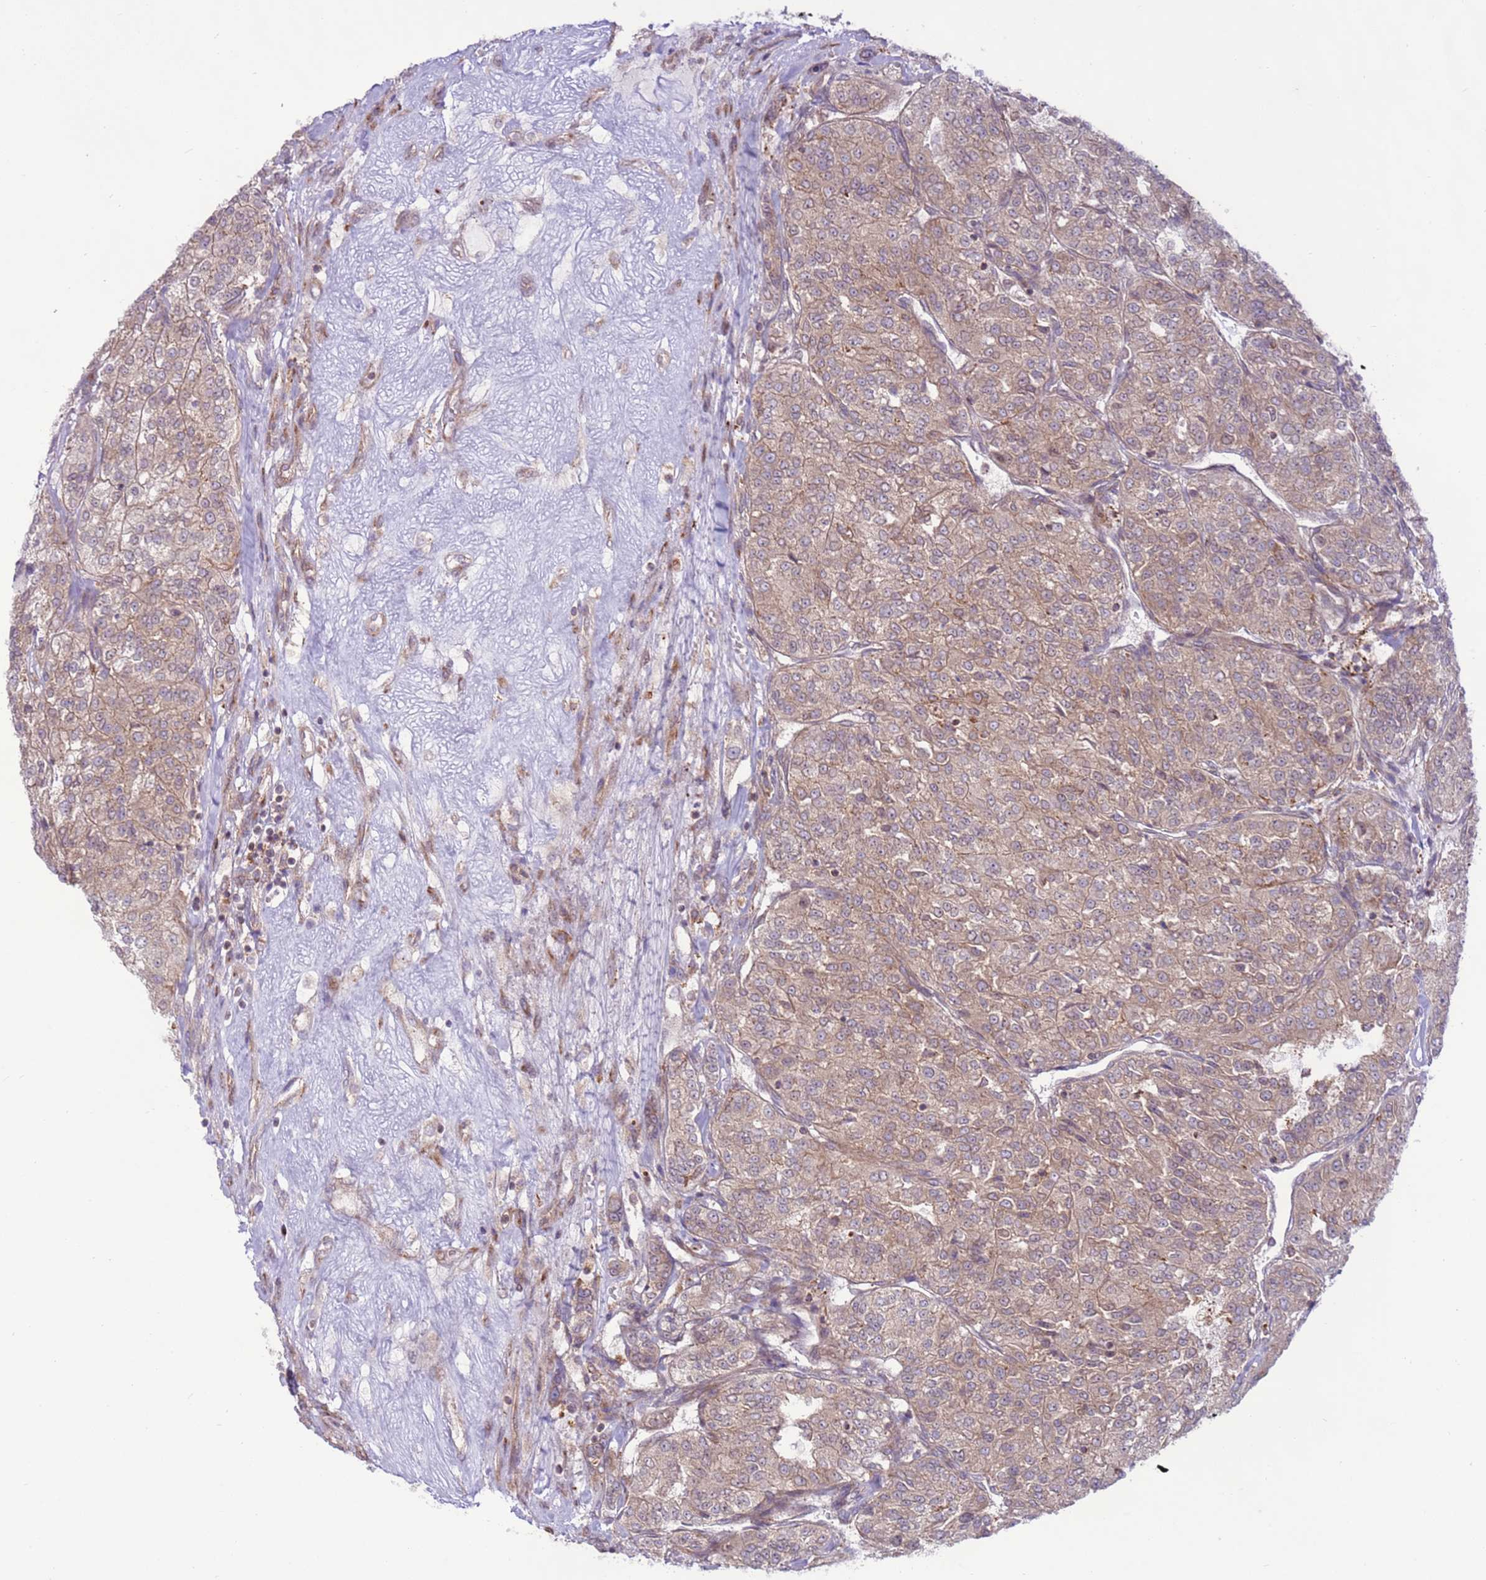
{"staining": {"intensity": "weak", "quantity": ">75%", "location": "cytoplasmic/membranous"}, "tissue": "renal cancer", "cell_type": "Tumor cells", "image_type": "cancer", "snomed": [{"axis": "morphology", "description": "Adenocarcinoma, NOS"}, {"axis": "topography", "description": "Kidney"}], "caption": "Immunohistochemical staining of renal cancer (adenocarcinoma) exhibits low levels of weak cytoplasmic/membranous protein positivity in about >75% of tumor cells.", "gene": "DDX19B", "patient": {"sex": "female", "age": 63}}